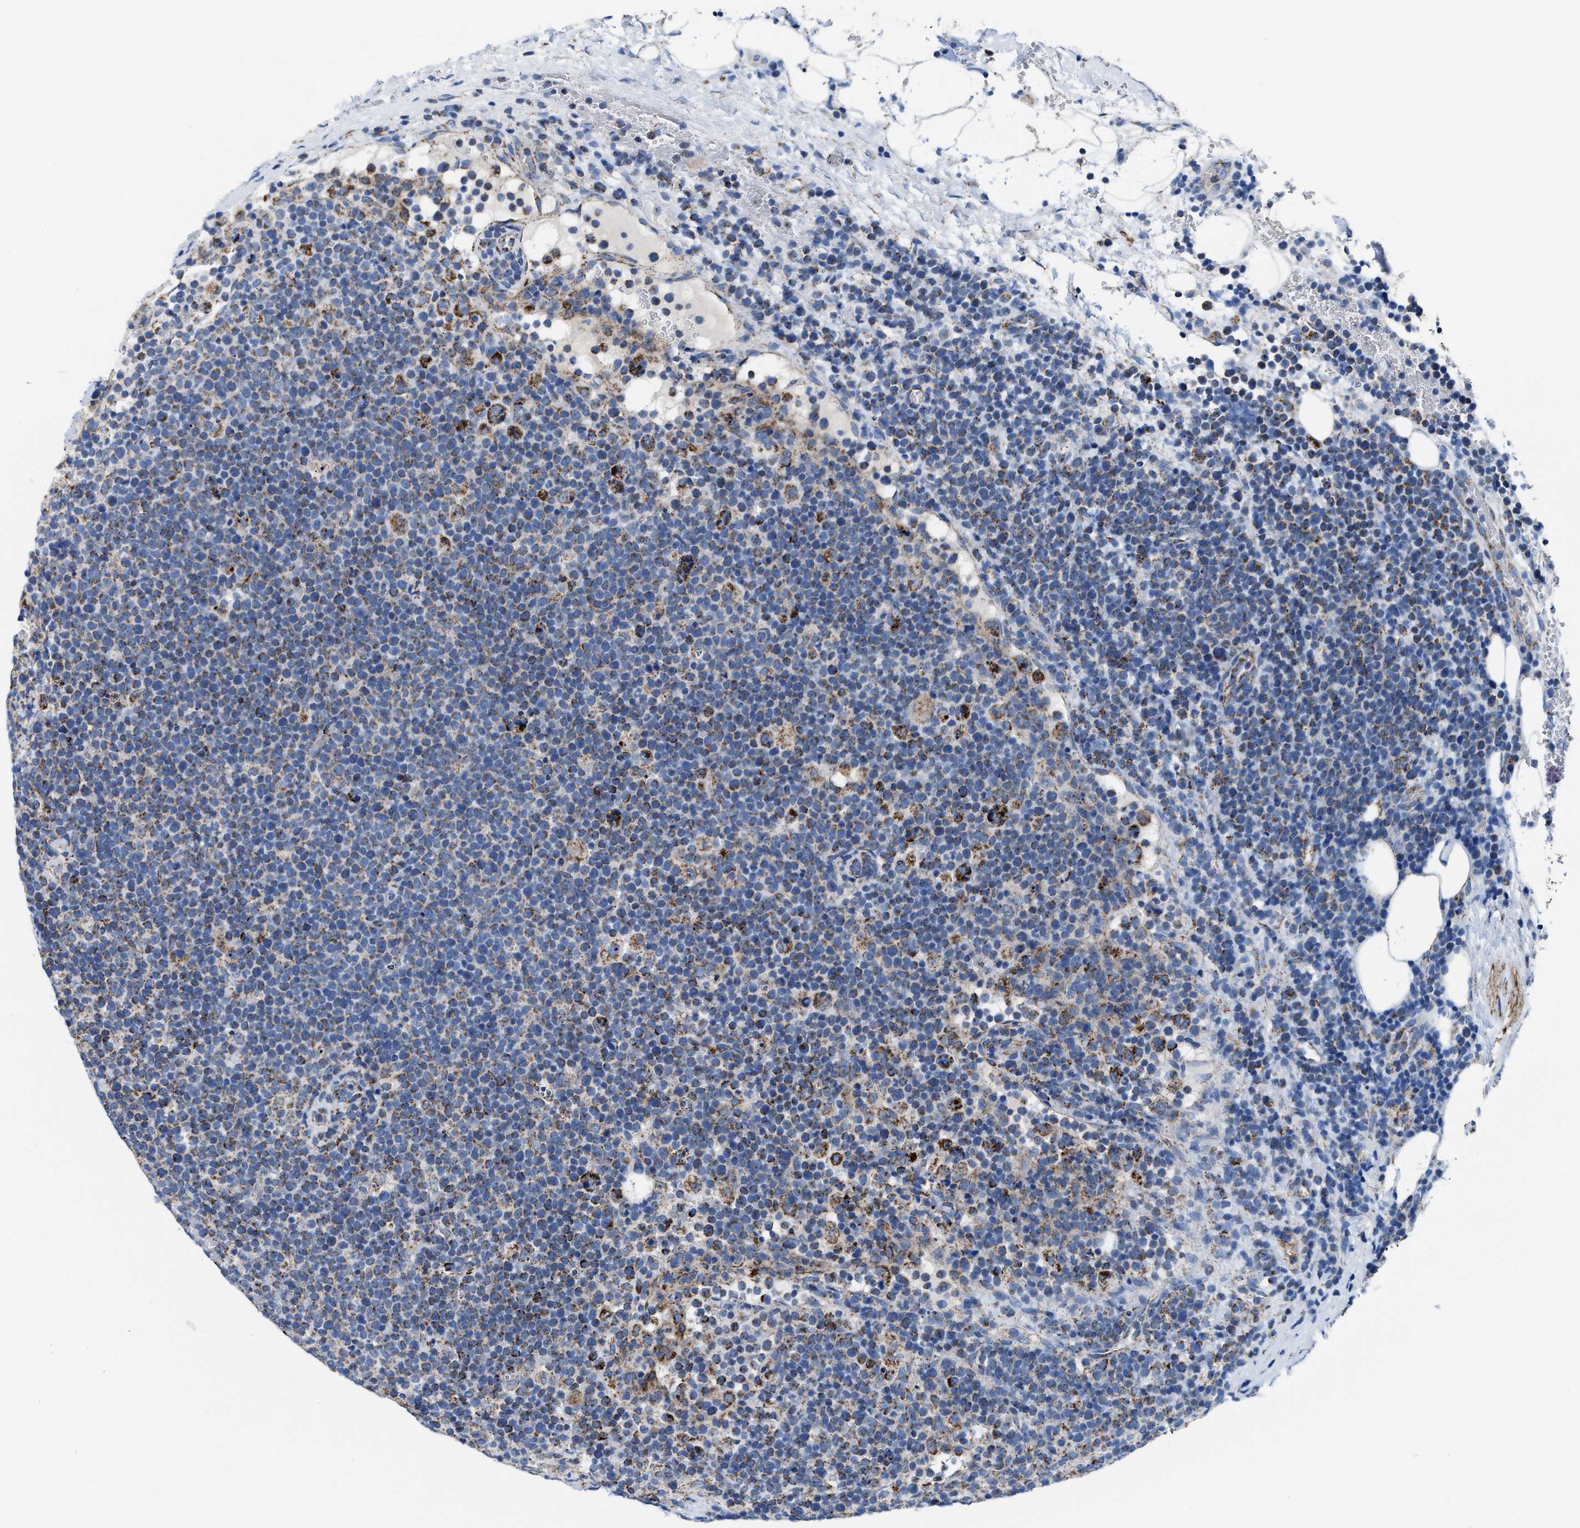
{"staining": {"intensity": "strong", "quantity": "<25%", "location": "cytoplasmic/membranous"}, "tissue": "lymphoma", "cell_type": "Tumor cells", "image_type": "cancer", "snomed": [{"axis": "morphology", "description": "Malignant lymphoma, non-Hodgkin's type, High grade"}, {"axis": "topography", "description": "Lymph node"}], "caption": "Strong cytoplasmic/membranous positivity for a protein is identified in about <25% of tumor cells of malignant lymphoma, non-Hodgkin's type (high-grade) using IHC.", "gene": "ALDH1B1", "patient": {"sex": "male", "age": 61}}